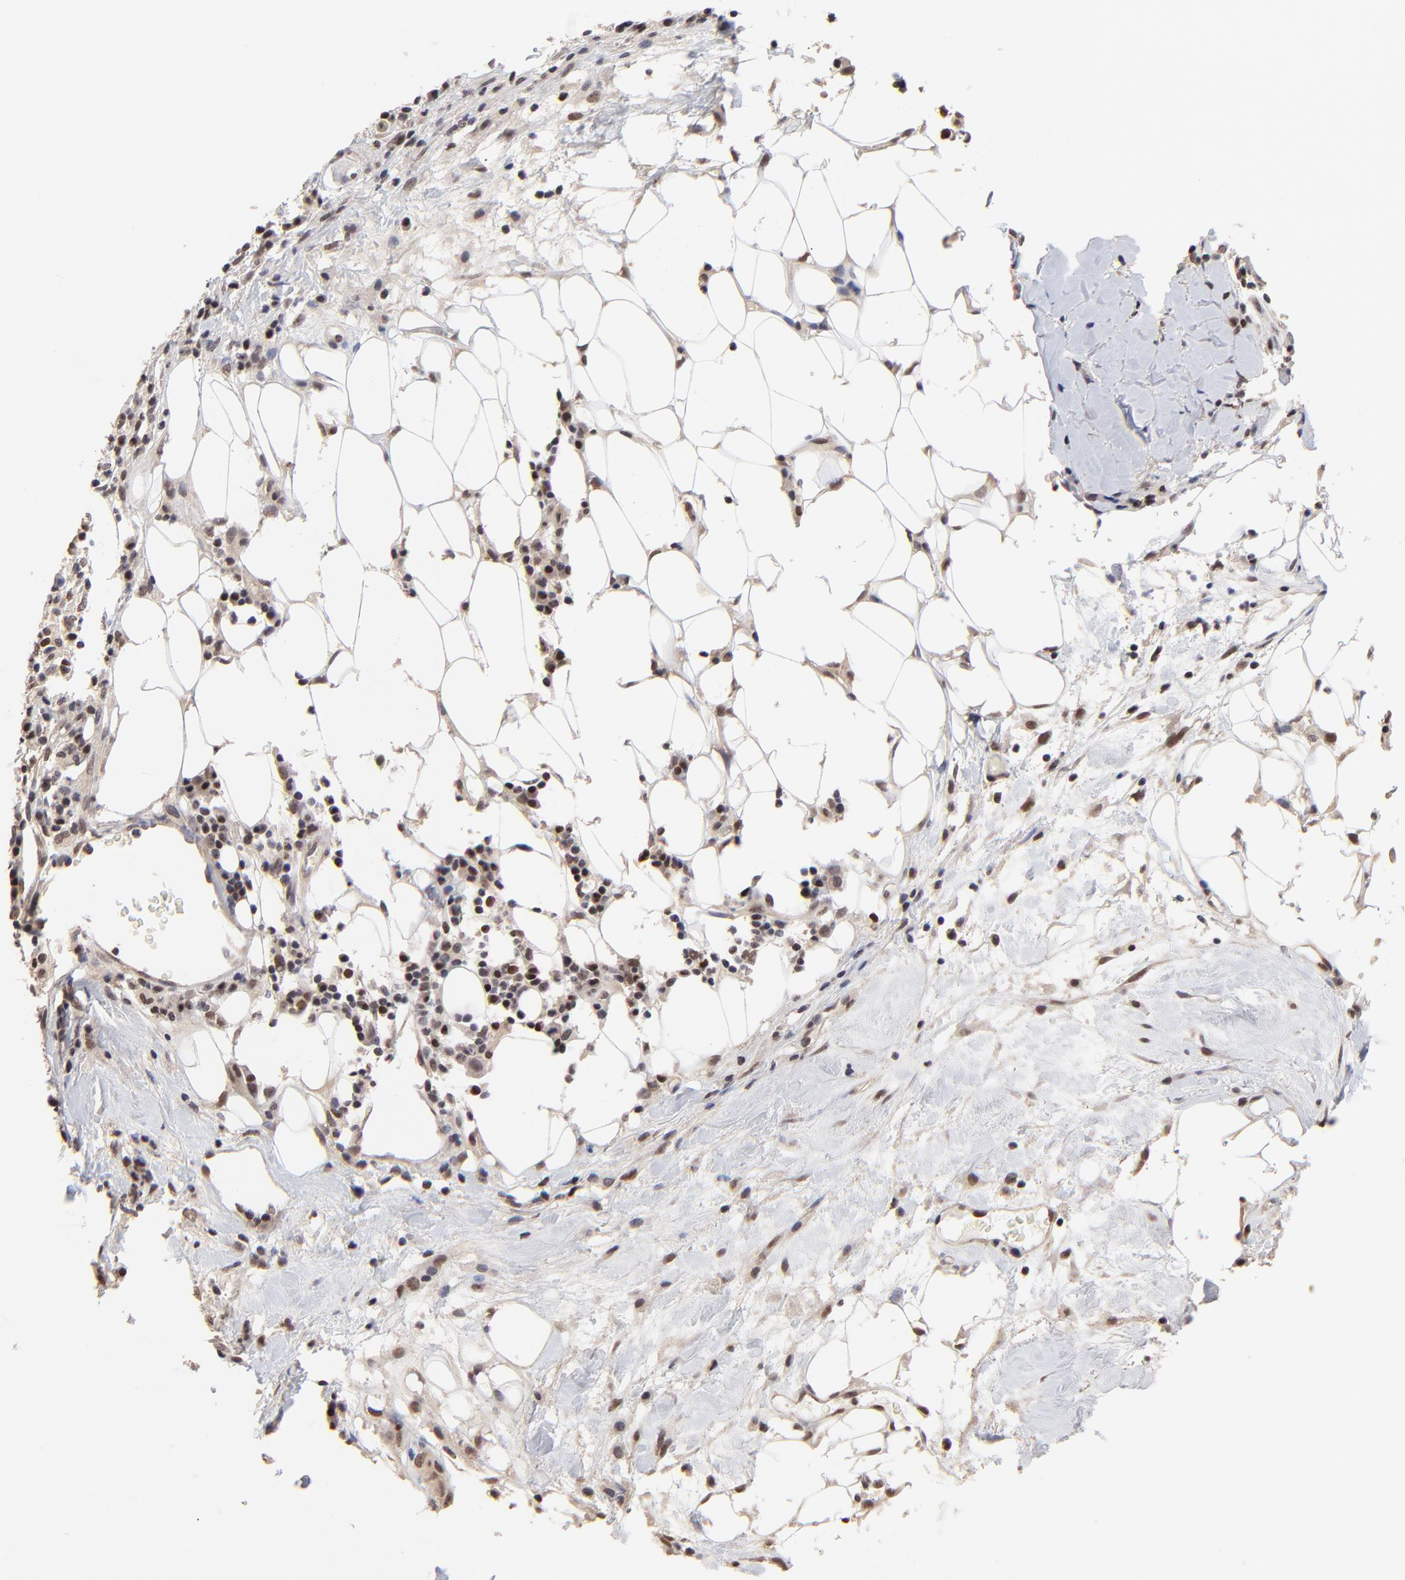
{"staining": {"intensity": "moderate", "quantity": ">75%", "location": "nuclear"}, "tissue": "skin cancer", "cell_type": "Tumor cells", "image_type": "cancer", "snomed": [{"axis": "morphology", "description": "Squamous cell carcinoma, NOS"}, {"axis": "topography", "description": "Skin"}], "caption": "This is a micrograph of immunohistochemistry staining of skin squamous cell carcinoma, which shows moderate staining in the nuclear of tumor cells.", "gene": "DSN1", "patient": {"sex": "male", "age": 84}}